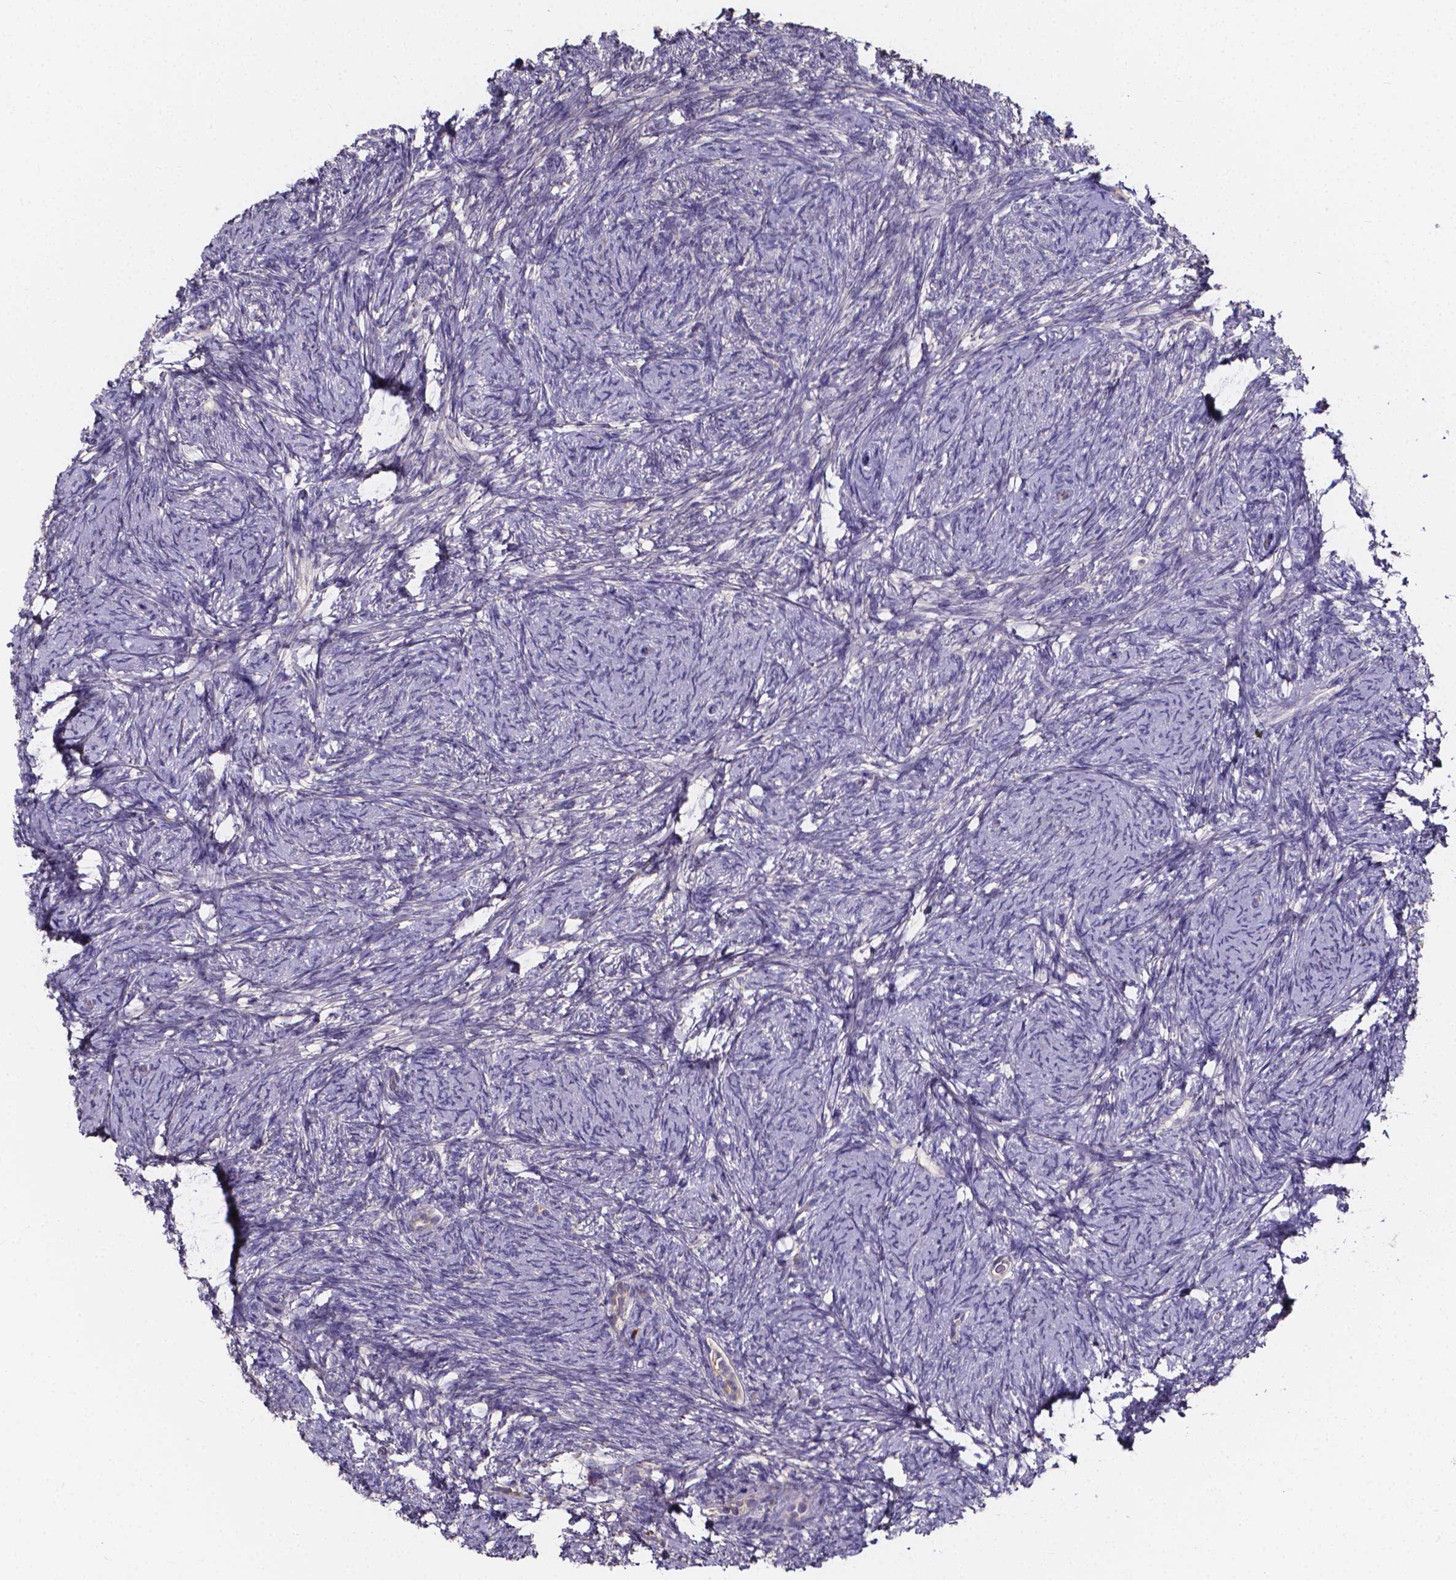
{"staining": {"intensity": "negative", "quantity": "none", "location": "none"}, "tissue": "ovary", "cell_type": "Ovarian stroma cells", "image_type": "normal", "snomed": [{"axis": "morphology", "description": "Normal tissue, NOS"}, {"axis": "topography", "description": "Ovary"}], "caption": "Immunohistochemistry (IHC) of normal human ovary exhibits no positivity in ovarian stroma cells.", "gene": "THEMIS", "patient": {"sex": "female", "age": 34}}